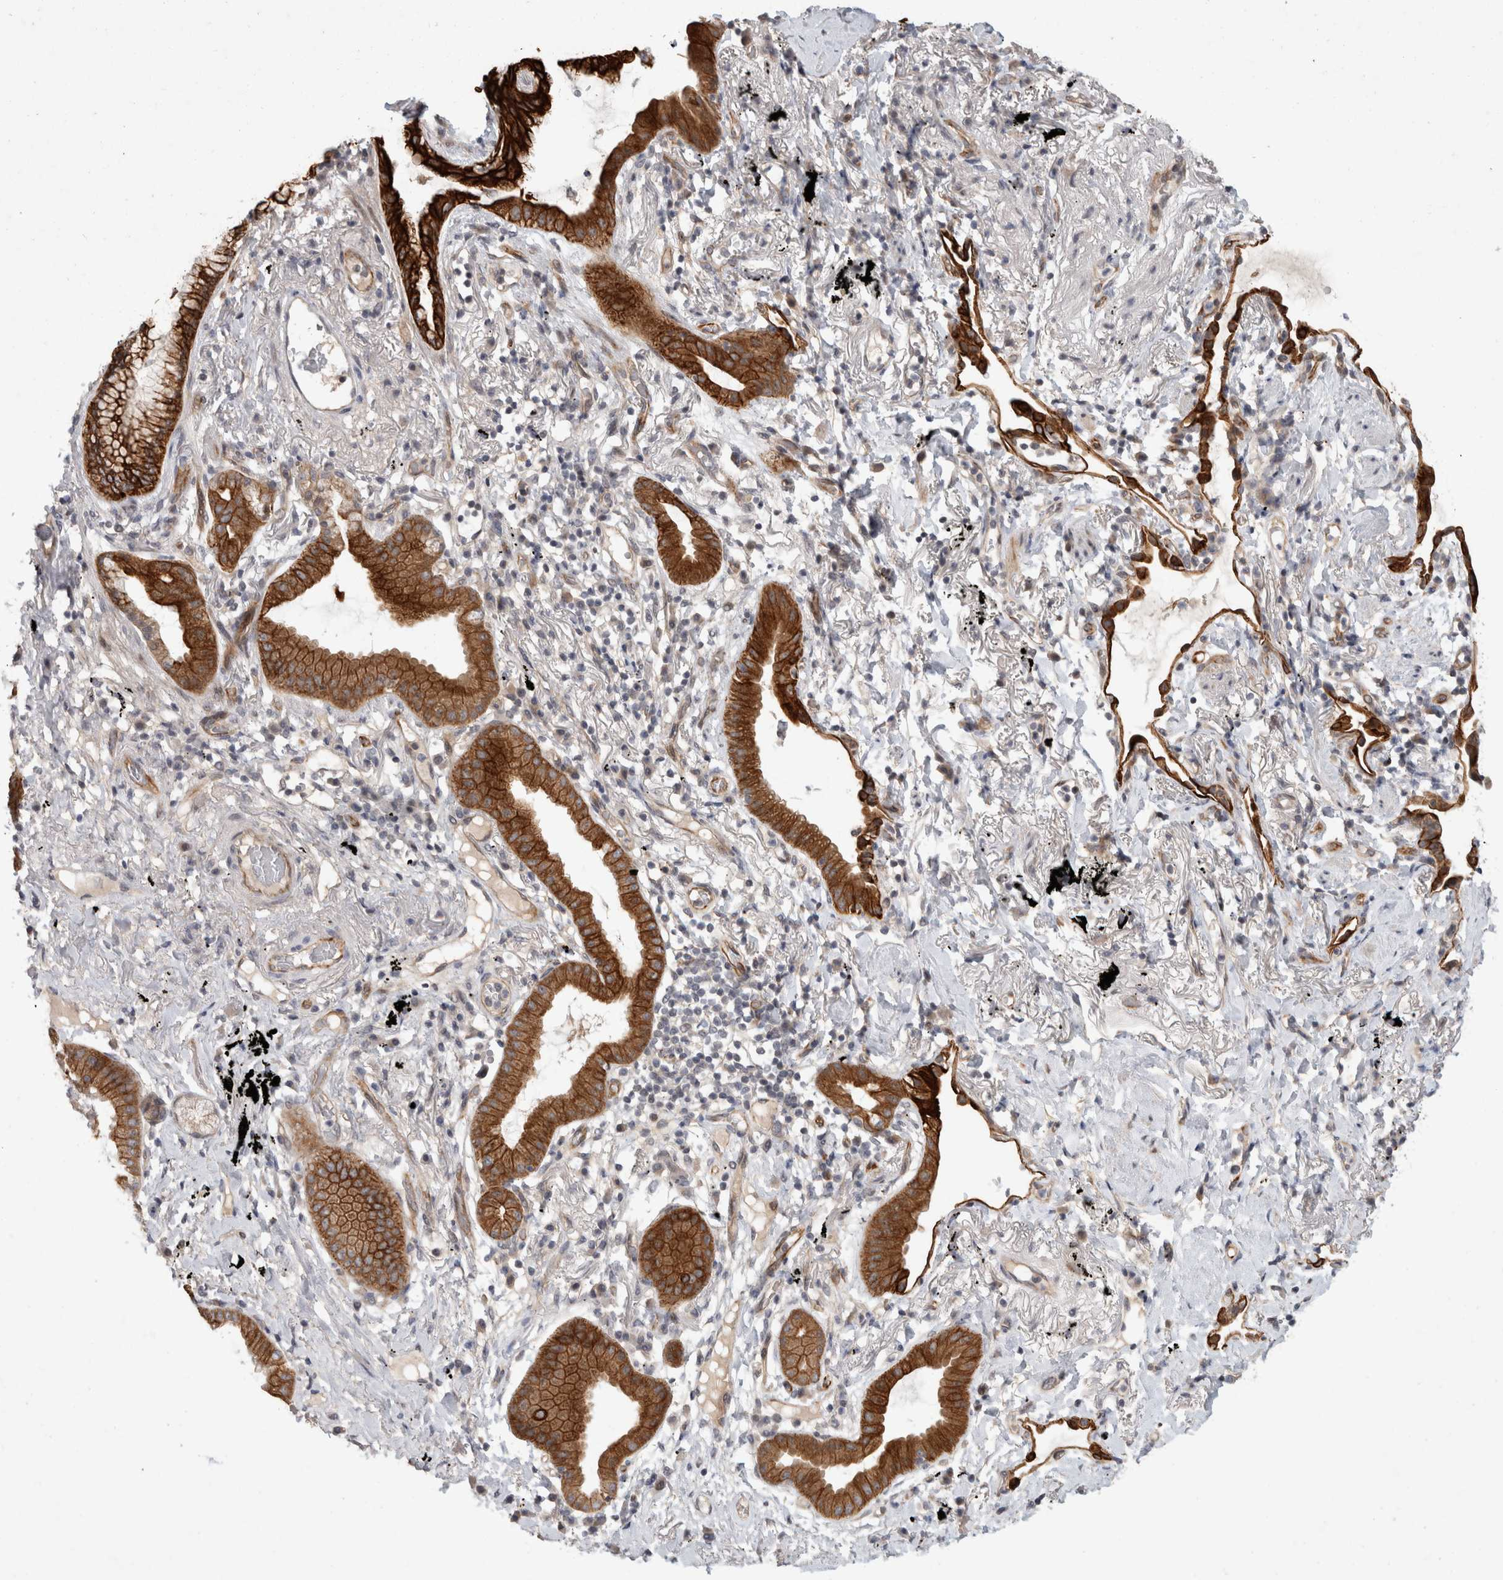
{"staining": {"intensity": "strong", "quantity": ">75%", "location": "cytoplasmic/membranous"}, "tissue": "lung cancer", "cell_type": "Tumor cells", "image_type": "cancer", "snomed": [{"axis": "morphology", "description": "Adenocarcinoma, NOS"}, {"axis": "topography", "description": "Lung"}], "caption": "Strong cytoplasmic/membranous protein staining is identified in about >75% of tumor cells in lung cancer.", "gene": "CRISPLD1", "patient": {"sex": "female", "age": 70}}